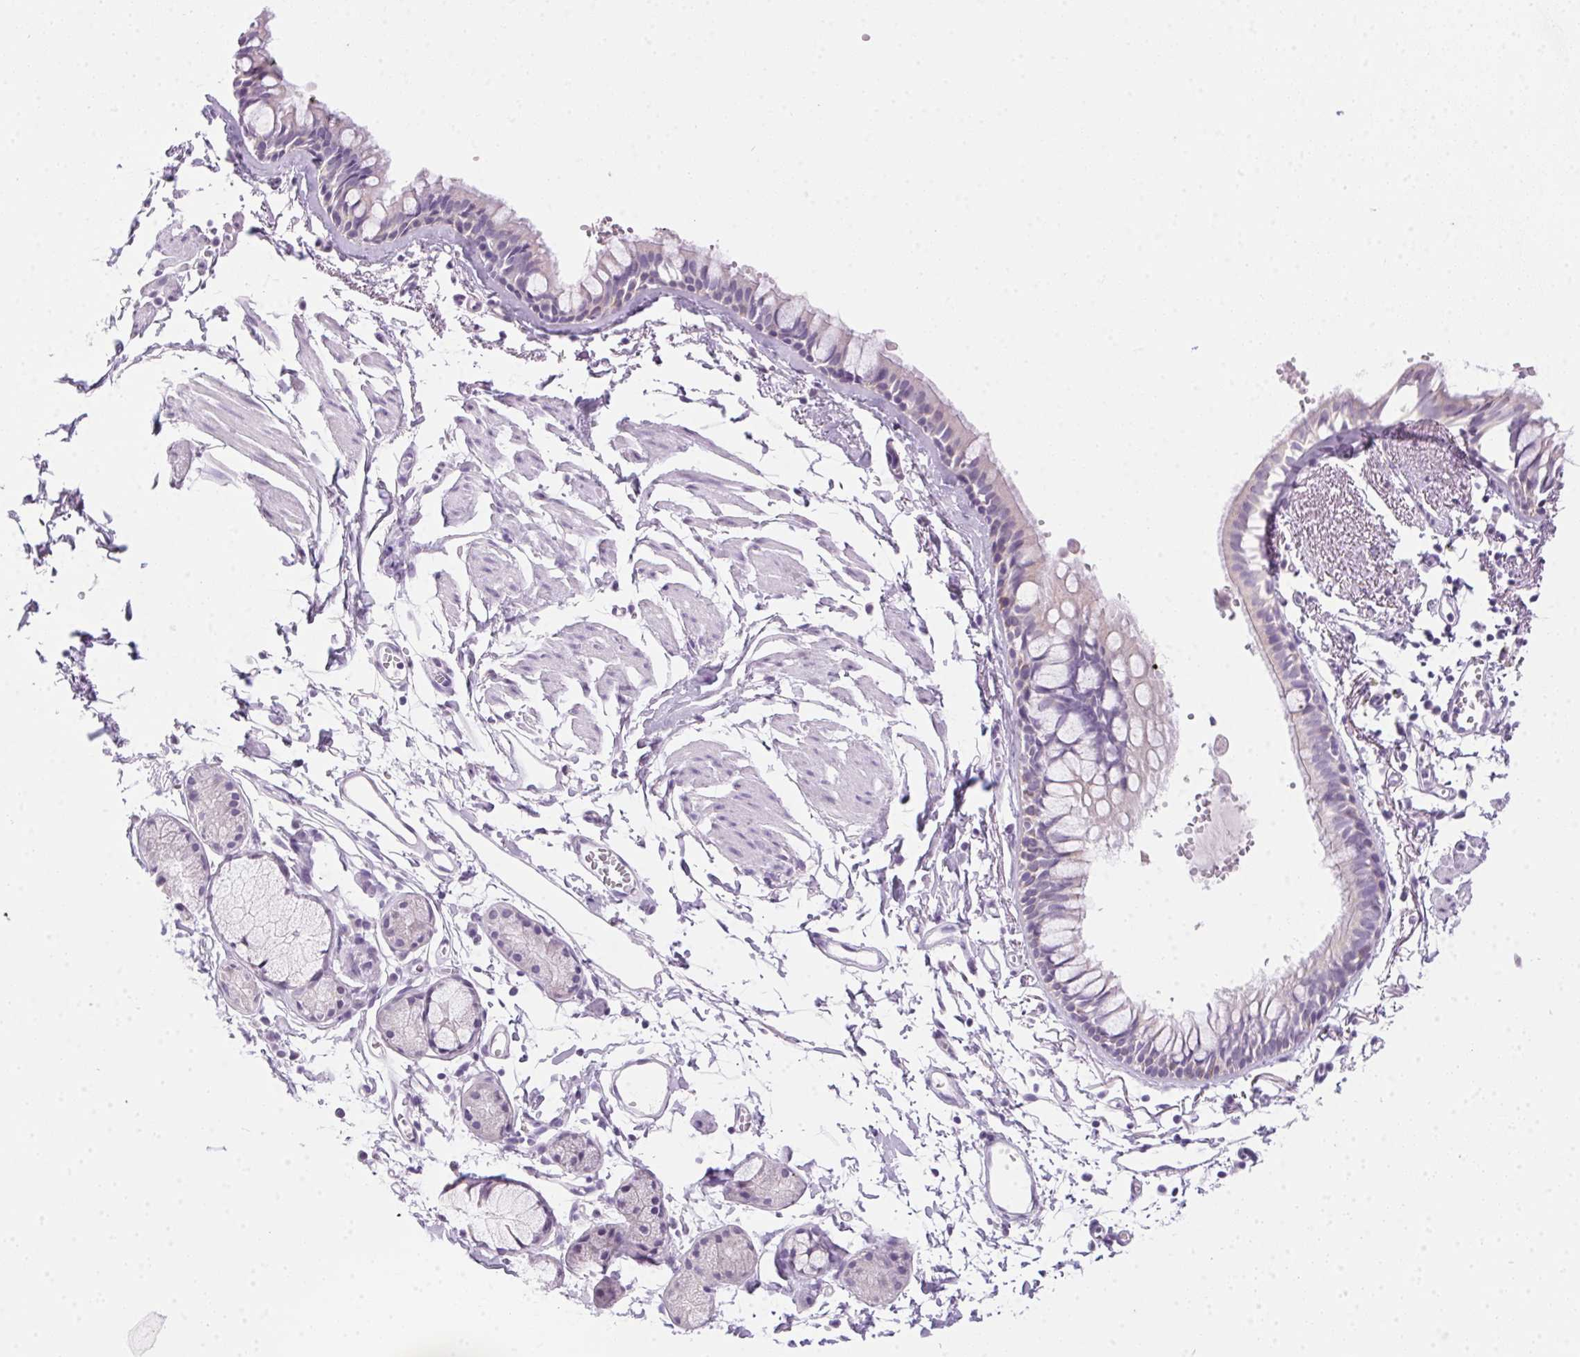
{"staining": {"intensity": "negative", "quantity": "none", "location": "none"}, "tissue": "bronchus", "cell_type": "Respiratory epithelial cells", "image_type": "normal", "snomed": [{"axis": "morphology", "description": "Normal tissue, NOS"}, {"axis": "topography", "description": "Cartilage tissue"}, {"axis": "topography", "description": "Bronchus"}], "caption": "High magnification brightfield microscopy of unremarkable bronchus stained with DAB (brown) and counterstained with hematoxylin (blue): respiratory epithelial cells show no significant staining.", "gene": "POPDC2", "patient": {"sex": "female", "age": 59}}